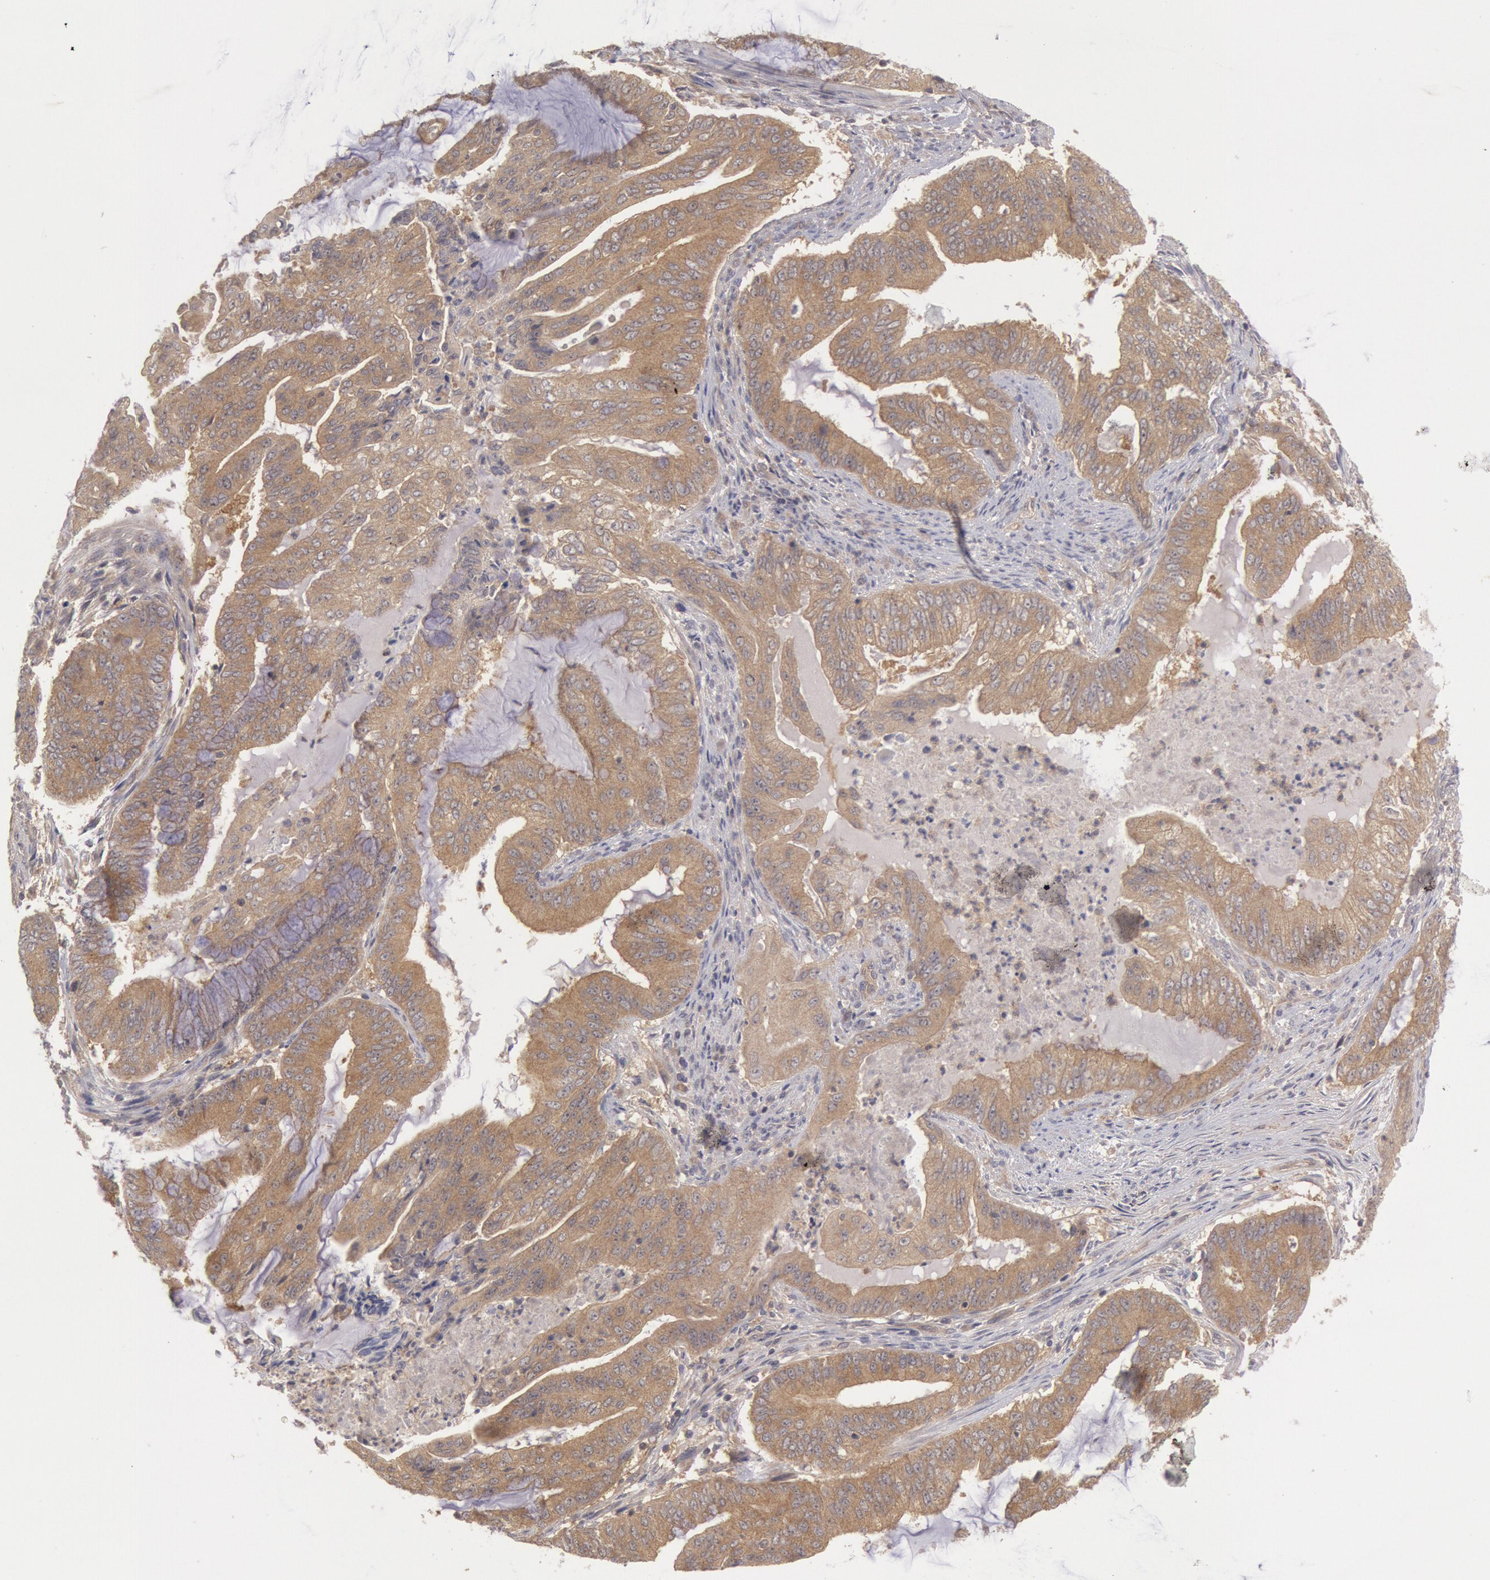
{"staining": {"intensity": "weak", "quantity": ">75%", "location": "cytoplasmic/membranous"}, "tissue": "endometrial cancer", "cell_type": "Tumor cells", "image_type": "cancer", "snomed": [{"axis": "morphology", "description": "Adenocarcinoma, NOS"}, {"axis": "topography", "description": "Endometrium"}], "caption": "Endometrial cancer (adenocarcinoma) tissue demonstrates weak cytoplasmic/membranous positivity in approximately >75% of tumor cells", "gene": "BRAF", "patient": {"sex": "female", "age": 63}}